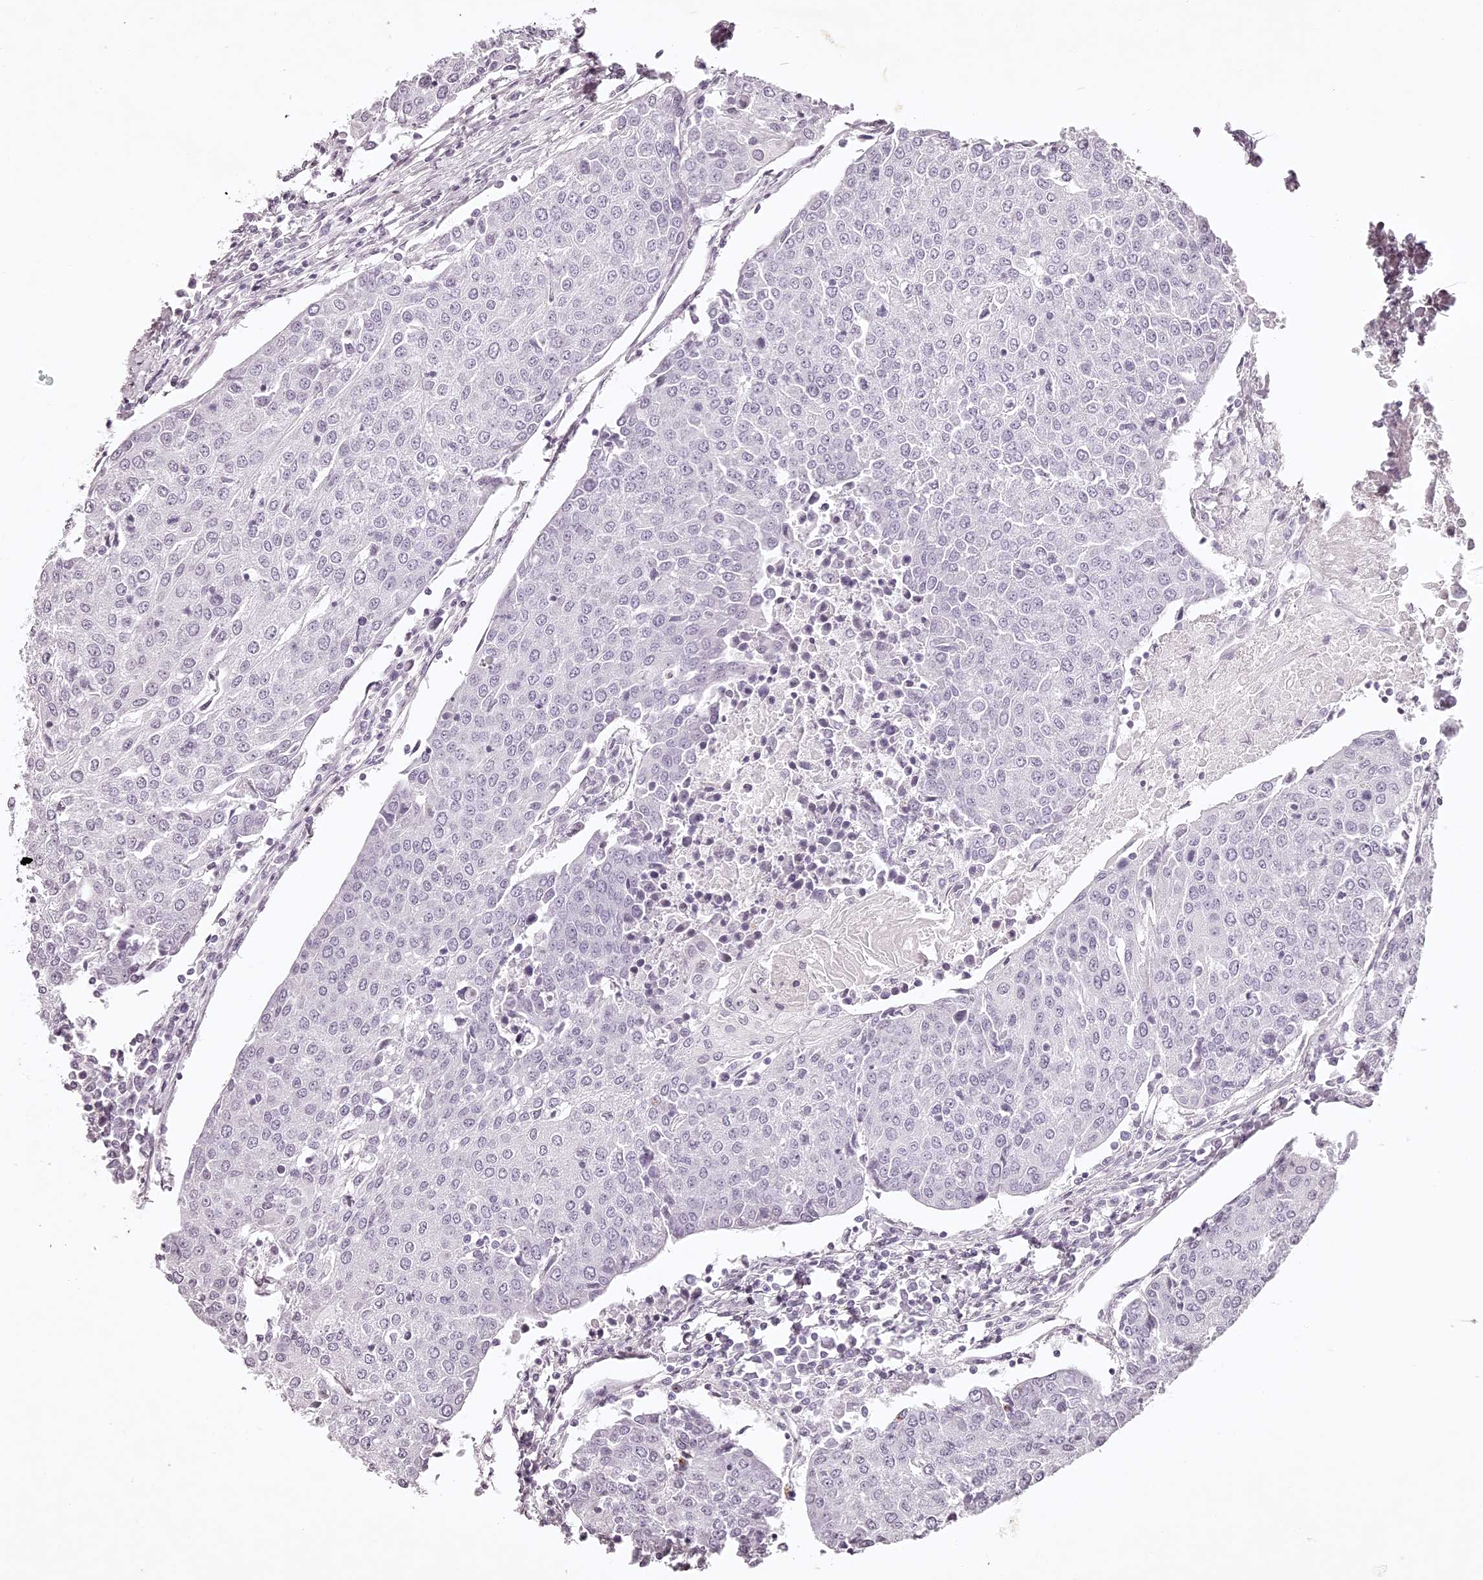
{"staining": {"intensity": "negative", "quantity": "none", "location": "none"}, "tissue": "urothelial cancer", "cell_type": "Tumor cells", "image_type": "cancer", "snomed": [{"axis": "morphology", "description": "Urothelial carcinoma, High grade"}, {"axis": "topography", "description": "Urinary bladder"}], "caption": "A histopathology image of human high-grade urothelial carcinoma is negative for staining in tumor cells. (DAB (3,3'-diaminobenzidine) immunohistochemistry (IHC) visualized using brightfield microscopy, high magnification).", "gene": "ELAPOR1", "patient": {"sex": "female", "age": 85}}